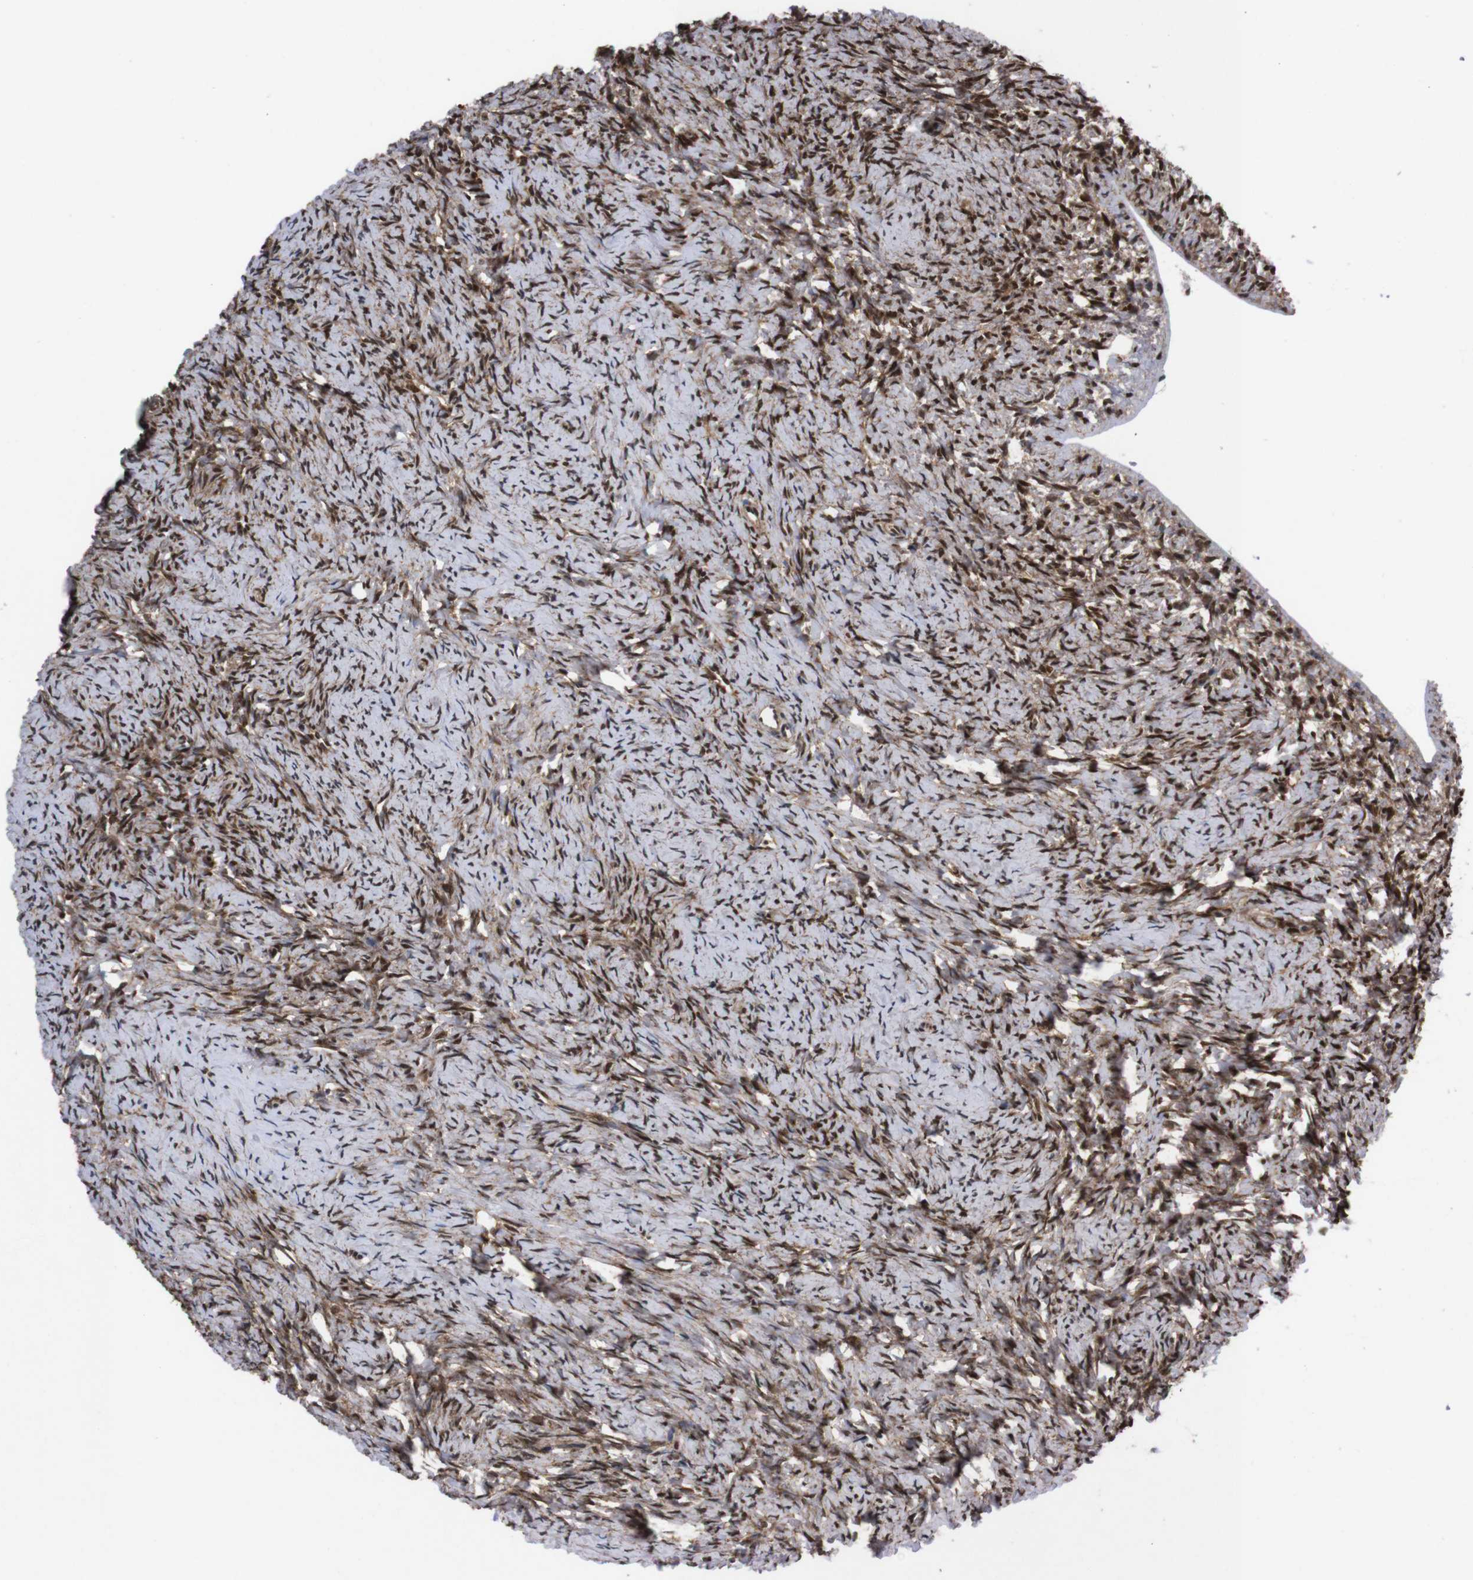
{"staining": {"intensity": "strong", "quantity": "25%-75%", "location": "cytoplasmic/membranous,nuclear"}, "tissue": "ovary", "cell_type": "Ovarian stroma cells", "image_type": "normal", "snomed": [{"axis": "morphology", "description": "Normal tissue, NOS"}, {"axis": "topography", "description": "Ovary"}], "caption": "Ovarian stroma cells exhibit high levels of strong cytoplasmic/membranous,nuclear staining in about 25%-75% of cells in unremarkable human ovary.", "gene": "UBQLN2", "patient": {"sex": "female", "age": 33}}